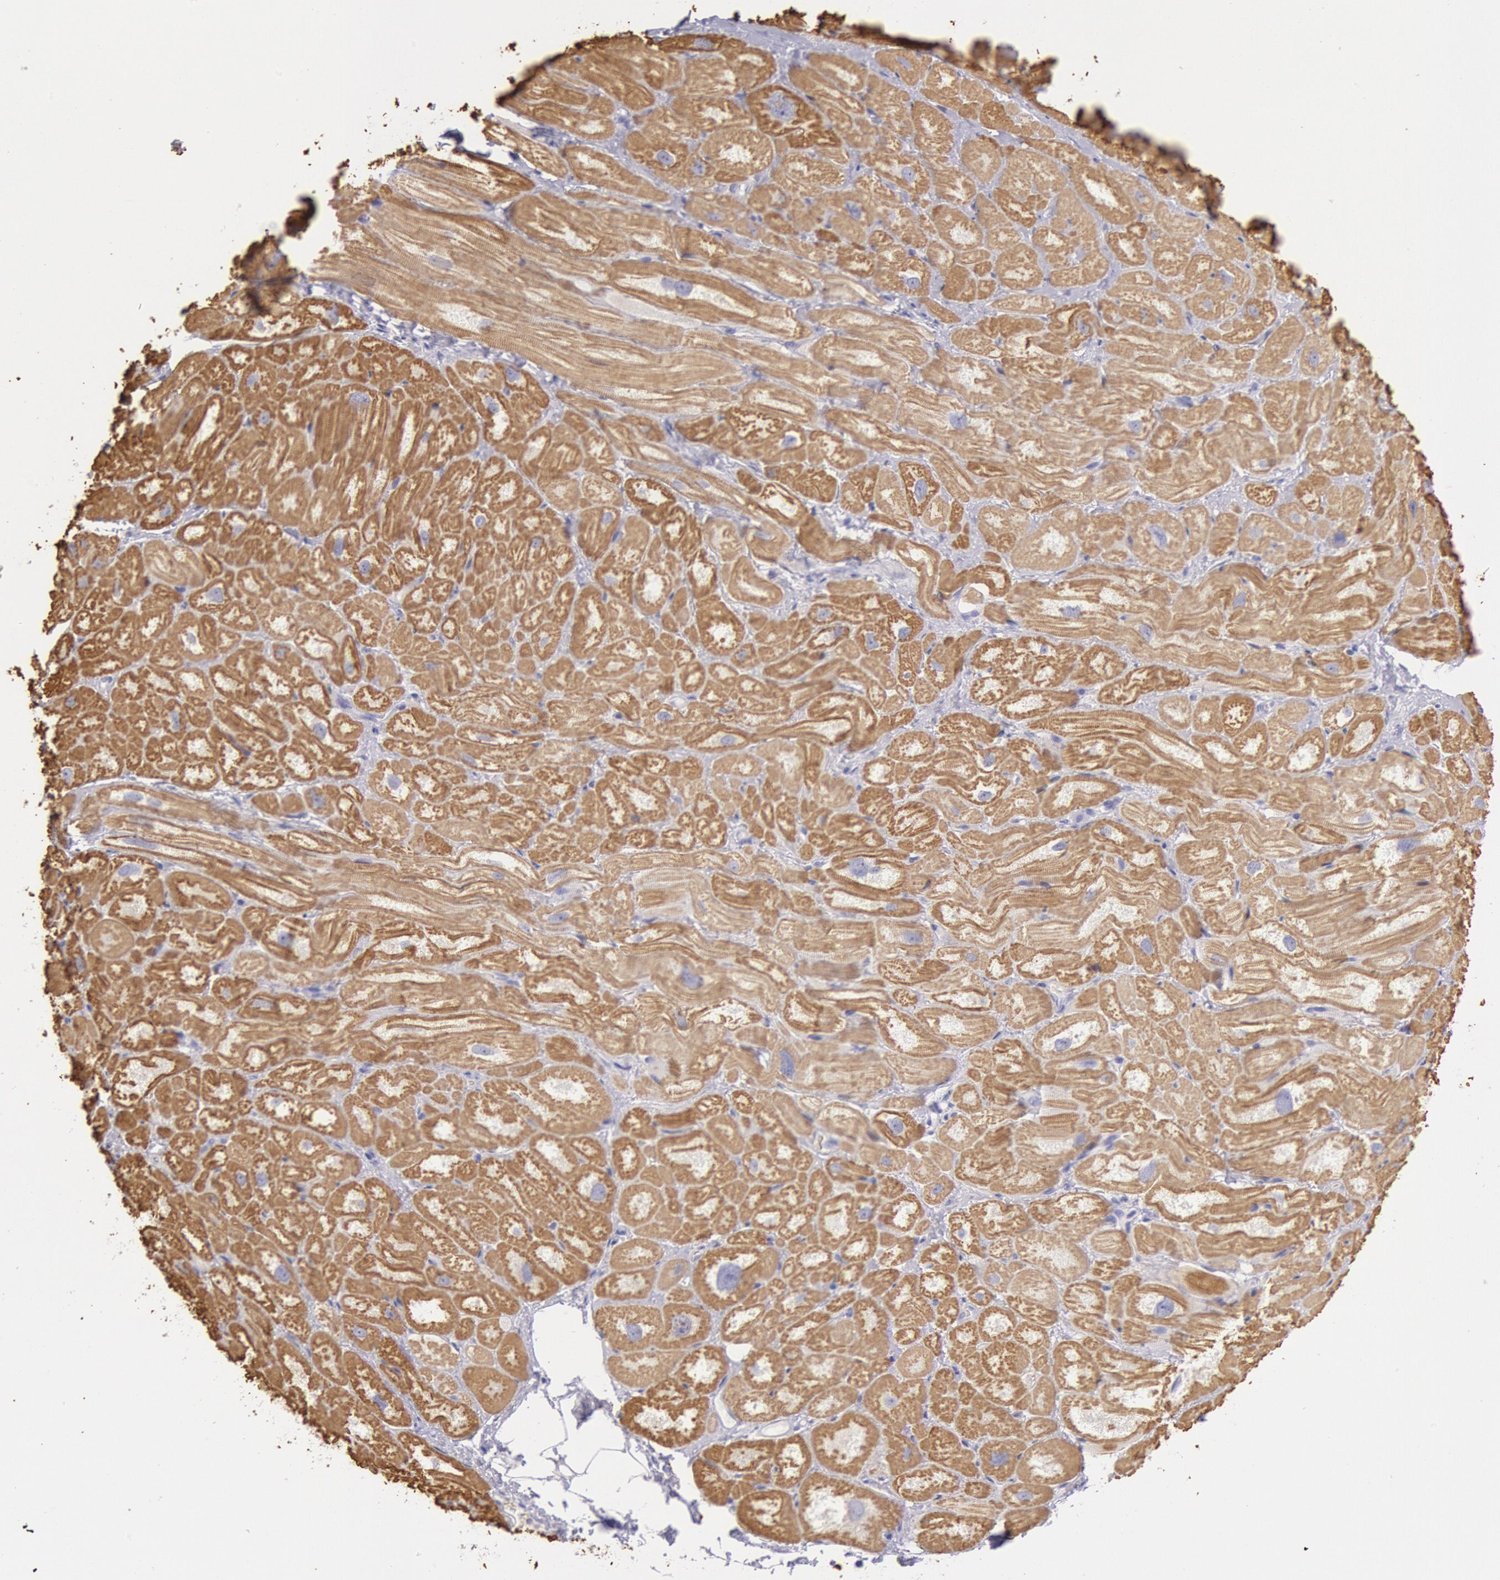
{"staining": {"intensity": "moderate", "quantity": ">75%", "location": "cytoplasmic/membranous"}, "tissue": "heart muscle", "cell_type": "Cardiomyocytes", "image_type": "normal", "snomed": [{"axis": "morphology", "description": "Normal tissue, NOS"}, {"axis": "topography", "description": "Heart"}], "caption": "About >75% of cardiomyocytes in benign heart muscle reveal moderate cytoplasmic/membranous protein positivity as visualized by brown immunohistochemical staining.", "gene": "MYH1", "patient": {"sex": "male", "age": 49}}